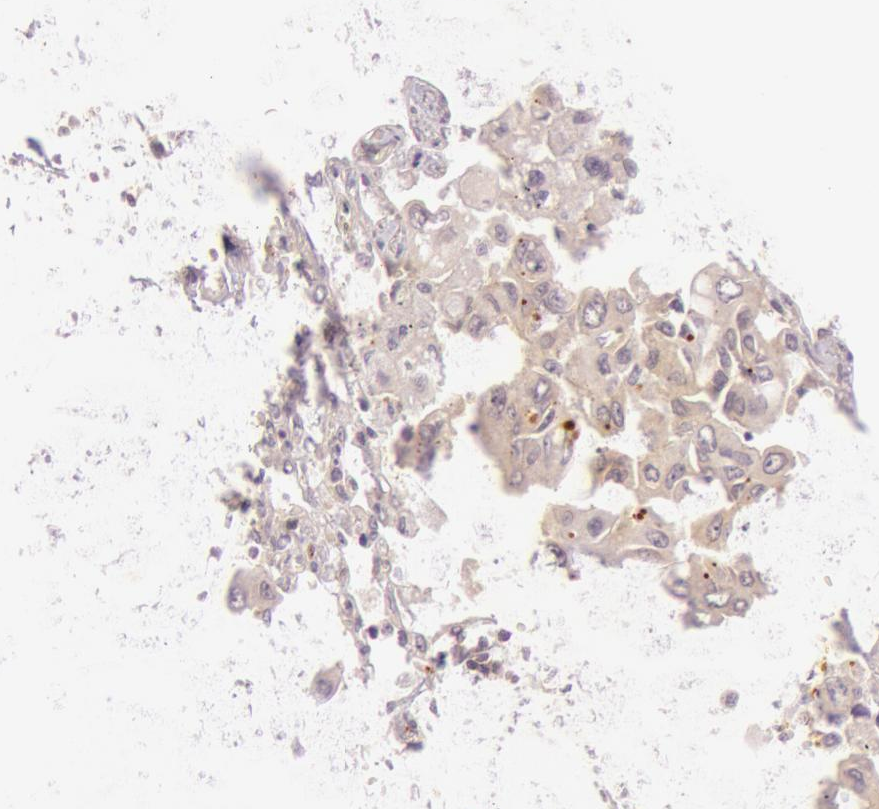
{"staining": {"intensity": "weak", "quantity": ">75%", "location": "cytoplasmic/membranous"}, "tissue": "lung cancer", "cell_type": "Tumor cells", "image_type": "cancer", "snomed": [{"axis": "morphology", "description": "Adenocarcinoma, NOS"}, {"axis": "topography", "description": "Lung"}], "caption": "Human lung adenocarcinoma stained for a protein (brown) shows weak cytoplasmic/membranous positive positivity in about >75% of tumor cells.", "gene": "ATG2B", "patient": {"sex": "male", "age": 64}}